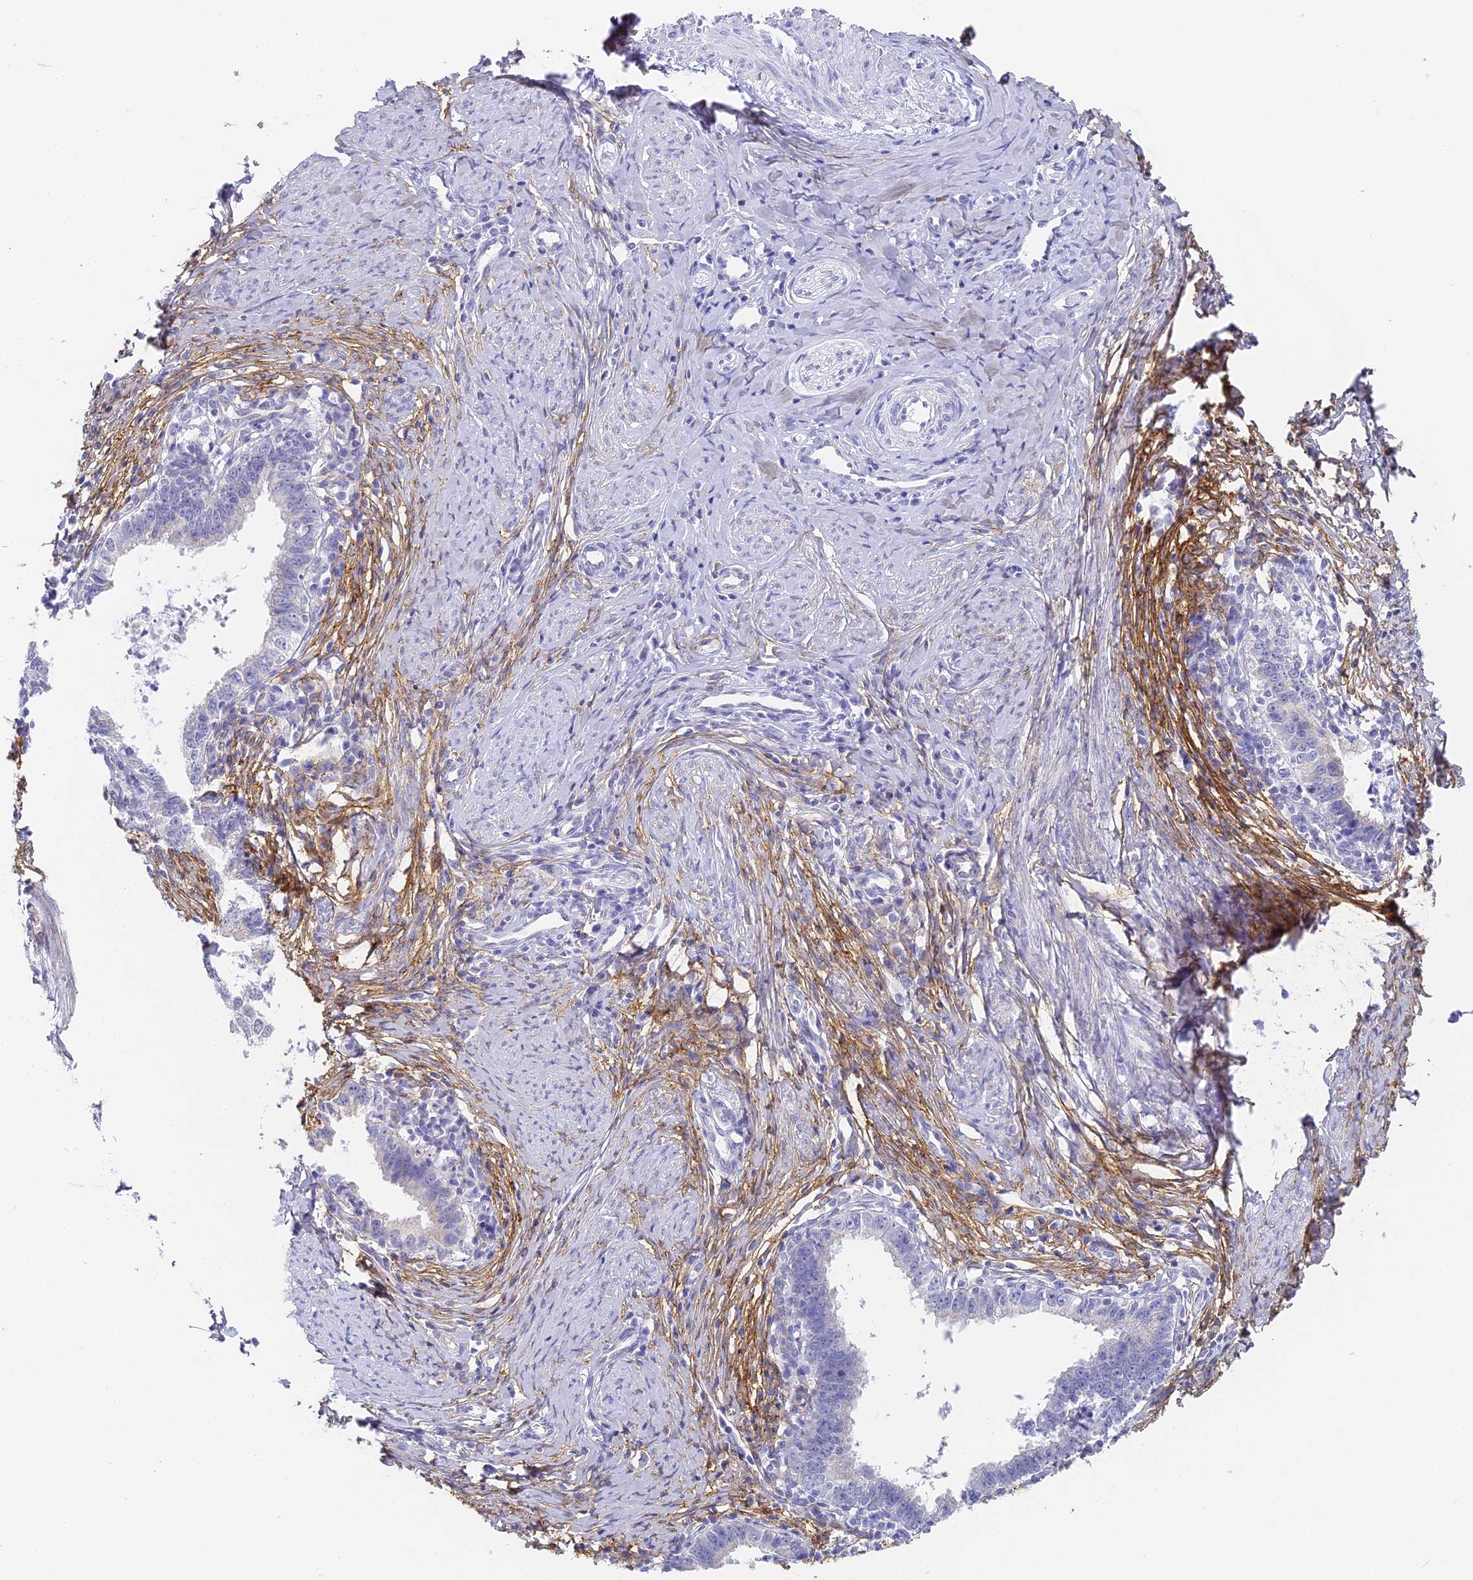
{"staining": {"intensity": "negative", "quantity": "none", "location": "none"}, "tissue": "cervical cancer", "cell_type": "Tumor cells", "image_type": "cancer", "snomed": [{"axis": "morphology", "description": "Adenocarcinoma, NOS"}, {"axis": "topography", "description": "Cervix"}], "caption": "Immunohistochemical staining of human cervical cancer (adenocarcinoma) displays no significant positivity in tumor cells. (Brightfield microscopy of DAB immunohistochemistry (IHC) at high magnification).", "gene": "GJA1", "patient": {"sex": "female", "age": 36}}